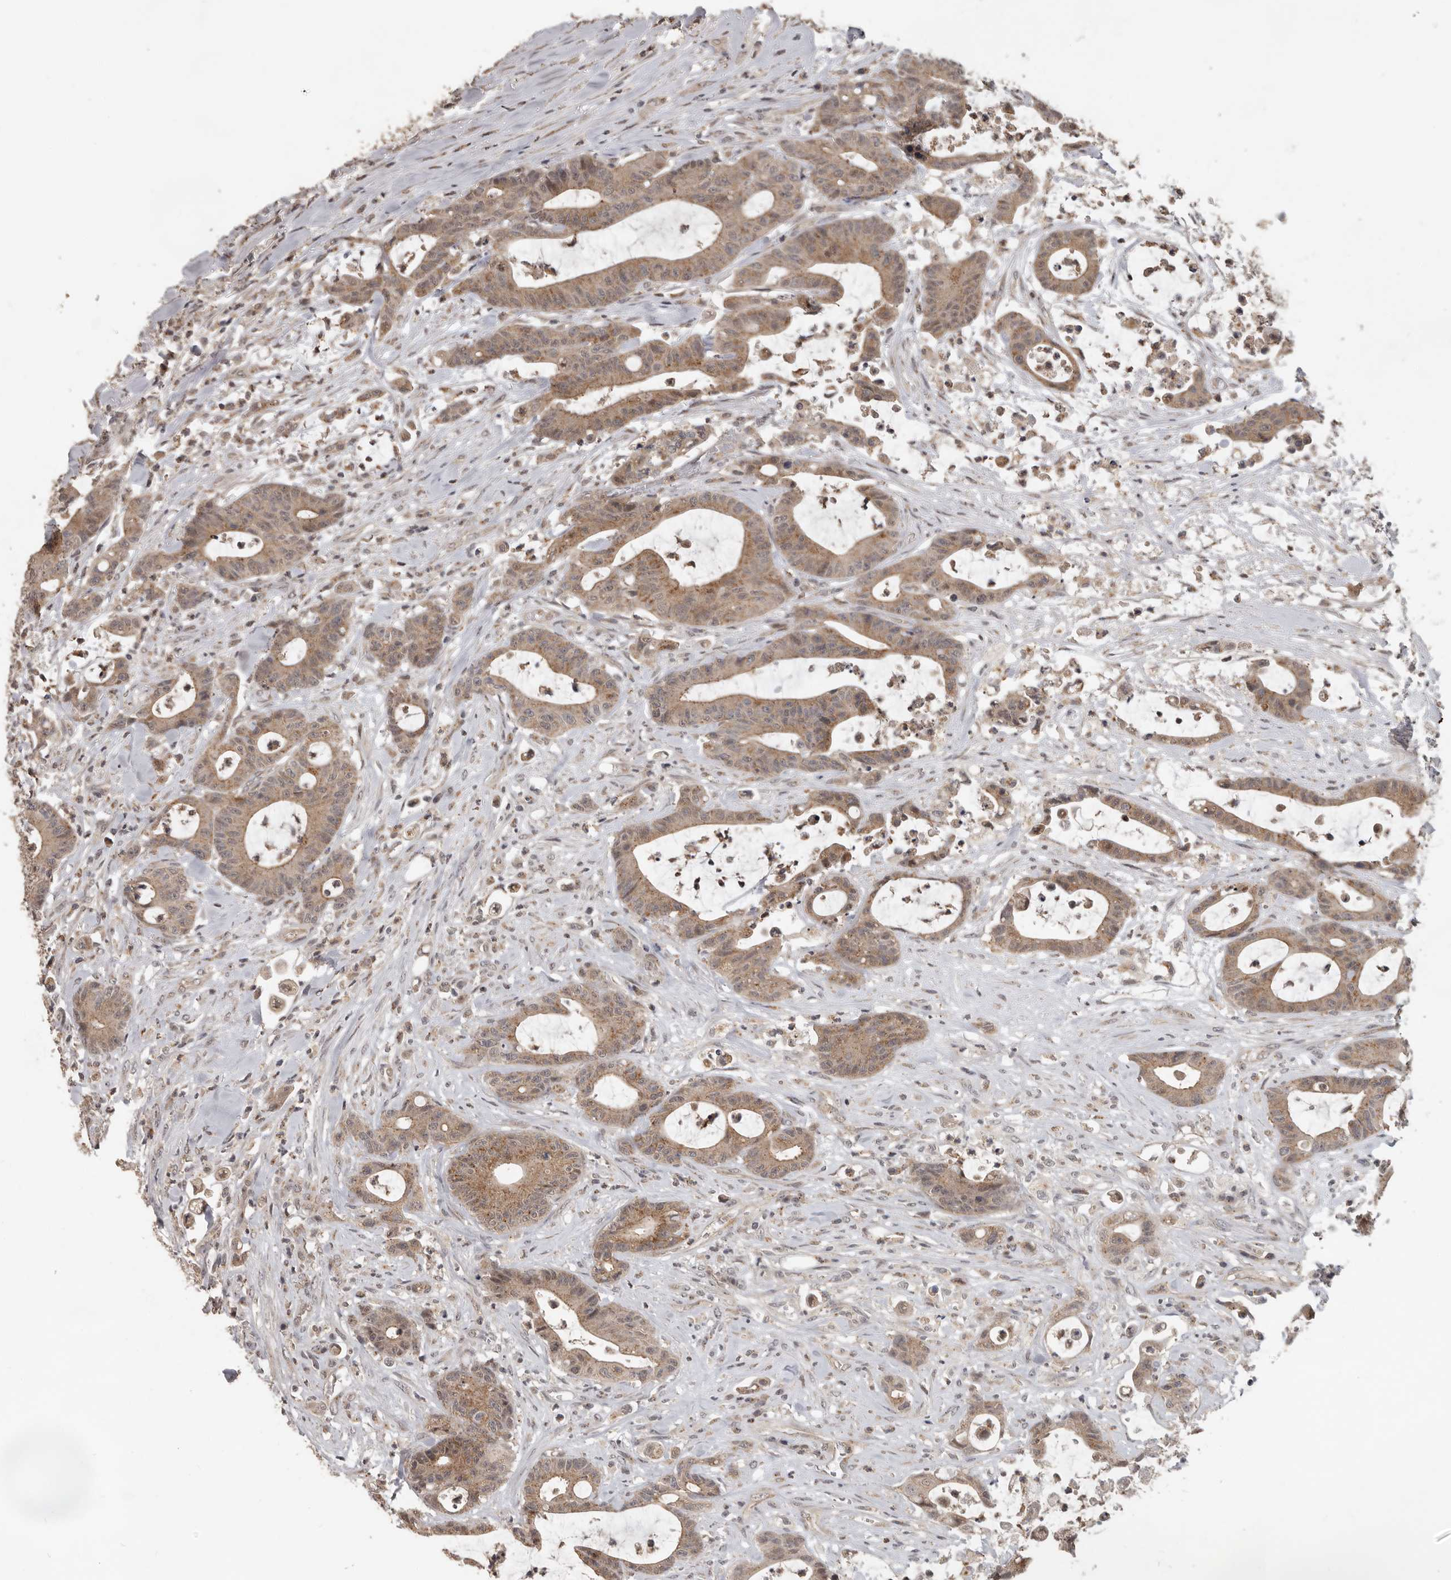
{"staining": {"intensity": "moderate", "quantity": ">75%", "location": "cytoplasmic/membranous,nuclear"}, "tissue": "colorectal cancer", "cell_type": "Tumor cells", "image_type": "cancer", "snomed": [{"axis": "morphology", "description": "Adenocarcinoma, NOS"}, {"axis": "topography", "description": "Colon"}], "caption": "This micrograph displays immunohistochemistry (IHC) staining of colorectal cancer (adenocarcinoma), with medium moderate cytoplasmic/membranous and nuclear positivity in approximately >75% of tumor cells.", "gene": "CEP350", "patient": {"sex": "female", "age": 84}}